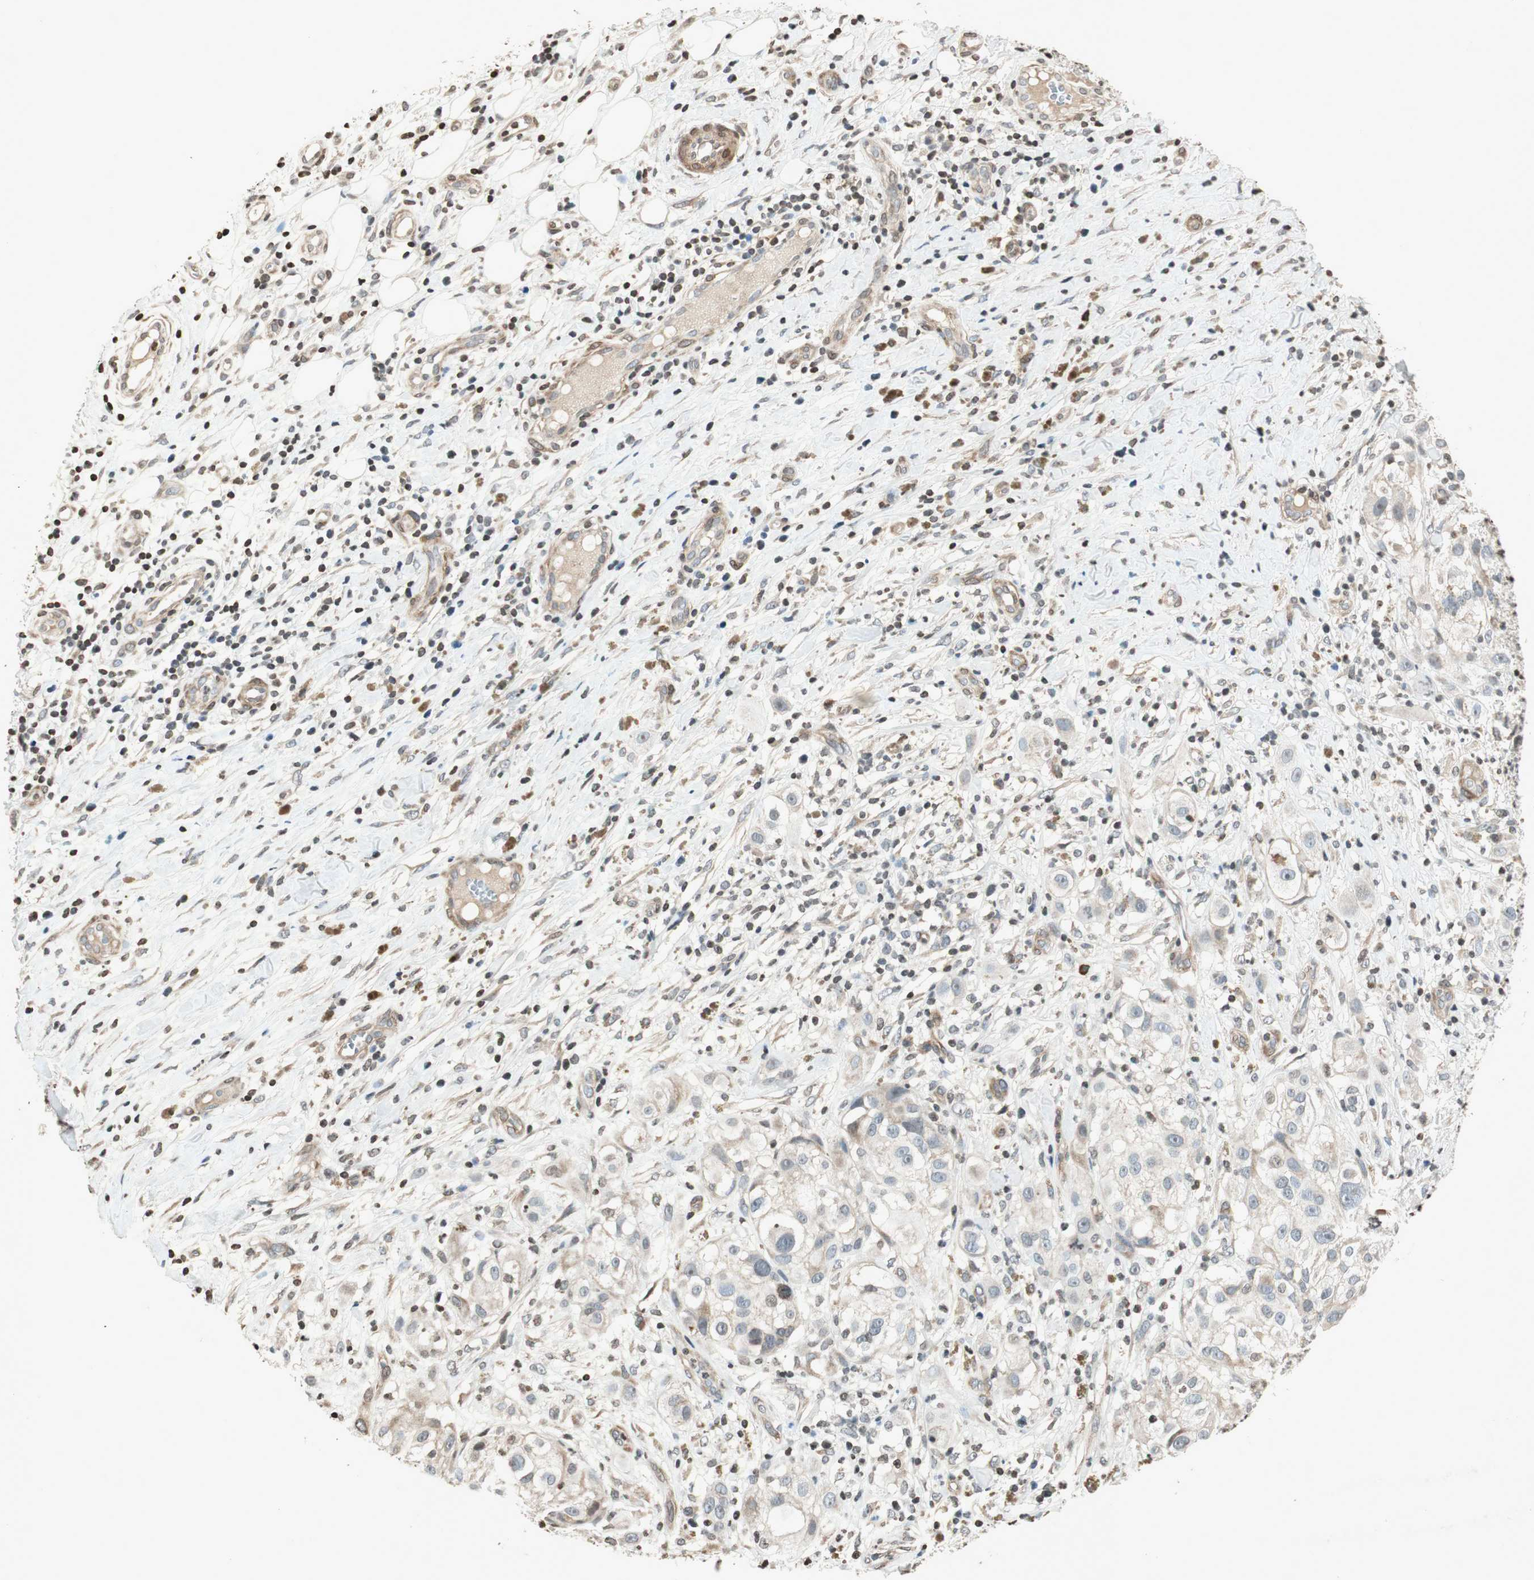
{"staining": {"intensity": "negative", "quantity": "none", "location": "none"}, "tissue": "melanoma", "cell_type": "Tumor cells", "image_type": "cancer", "snomed": [{"axis": "morphology", "description": "Necrosis, NOS"}, {"axis": "morphology", "description": "Malignant melanoma, NOS"}, {"axis": "topography", "description": "Skin"}], "caption": "The image reveals no significant positivity in tumor cells of melanoma.", "gene": "PRKG1", "patient": {"sex": "female", "age": 87}}